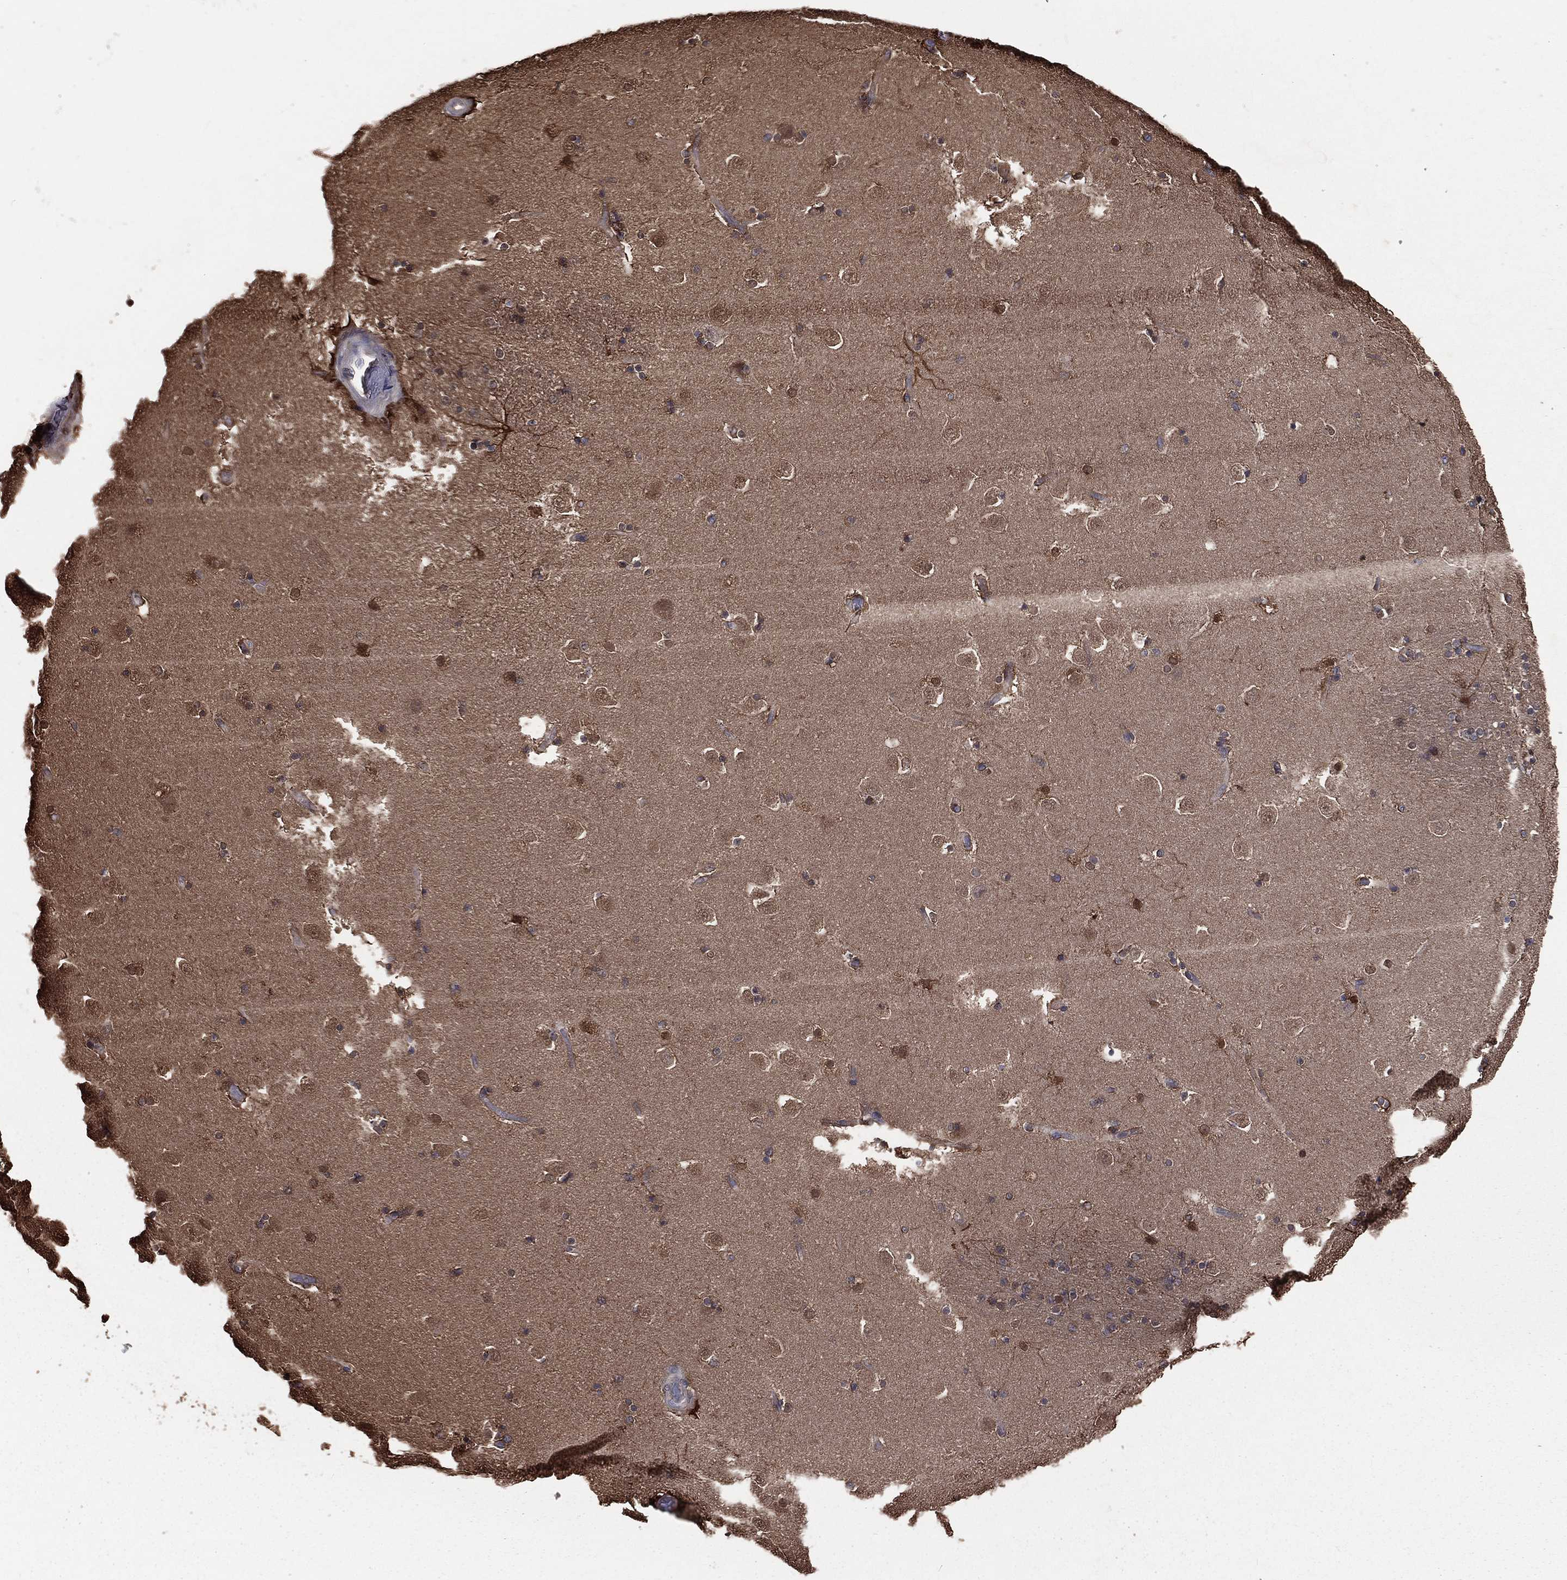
{"staining": {"intensity": "strong", "quantity": "<25%", "location": "cytoplasmic/membranous,nuclear"}, "tissue": "caudate", "cell_type": "Glial cells", "image_type": "normal", "snomed": [{"axis": "morphology", "description": "Normal tissue, NOS"}, {"axis": "topography", "description": "Lateral ventricle wall"}], "caption": "The photomicrograph shows immunohistochemical staining of unremarkable caudate. There is strong cytoplasmic/membranous,nuclear staining is seen in approximately <25% of glial cells. The staining is performed using DAB brown chromogen to label protein expression. The nuclei are counter-stained blue using hematoxylin.", "gene": "TBC1D2", "patient": {"sex": "male", "age": 51}}